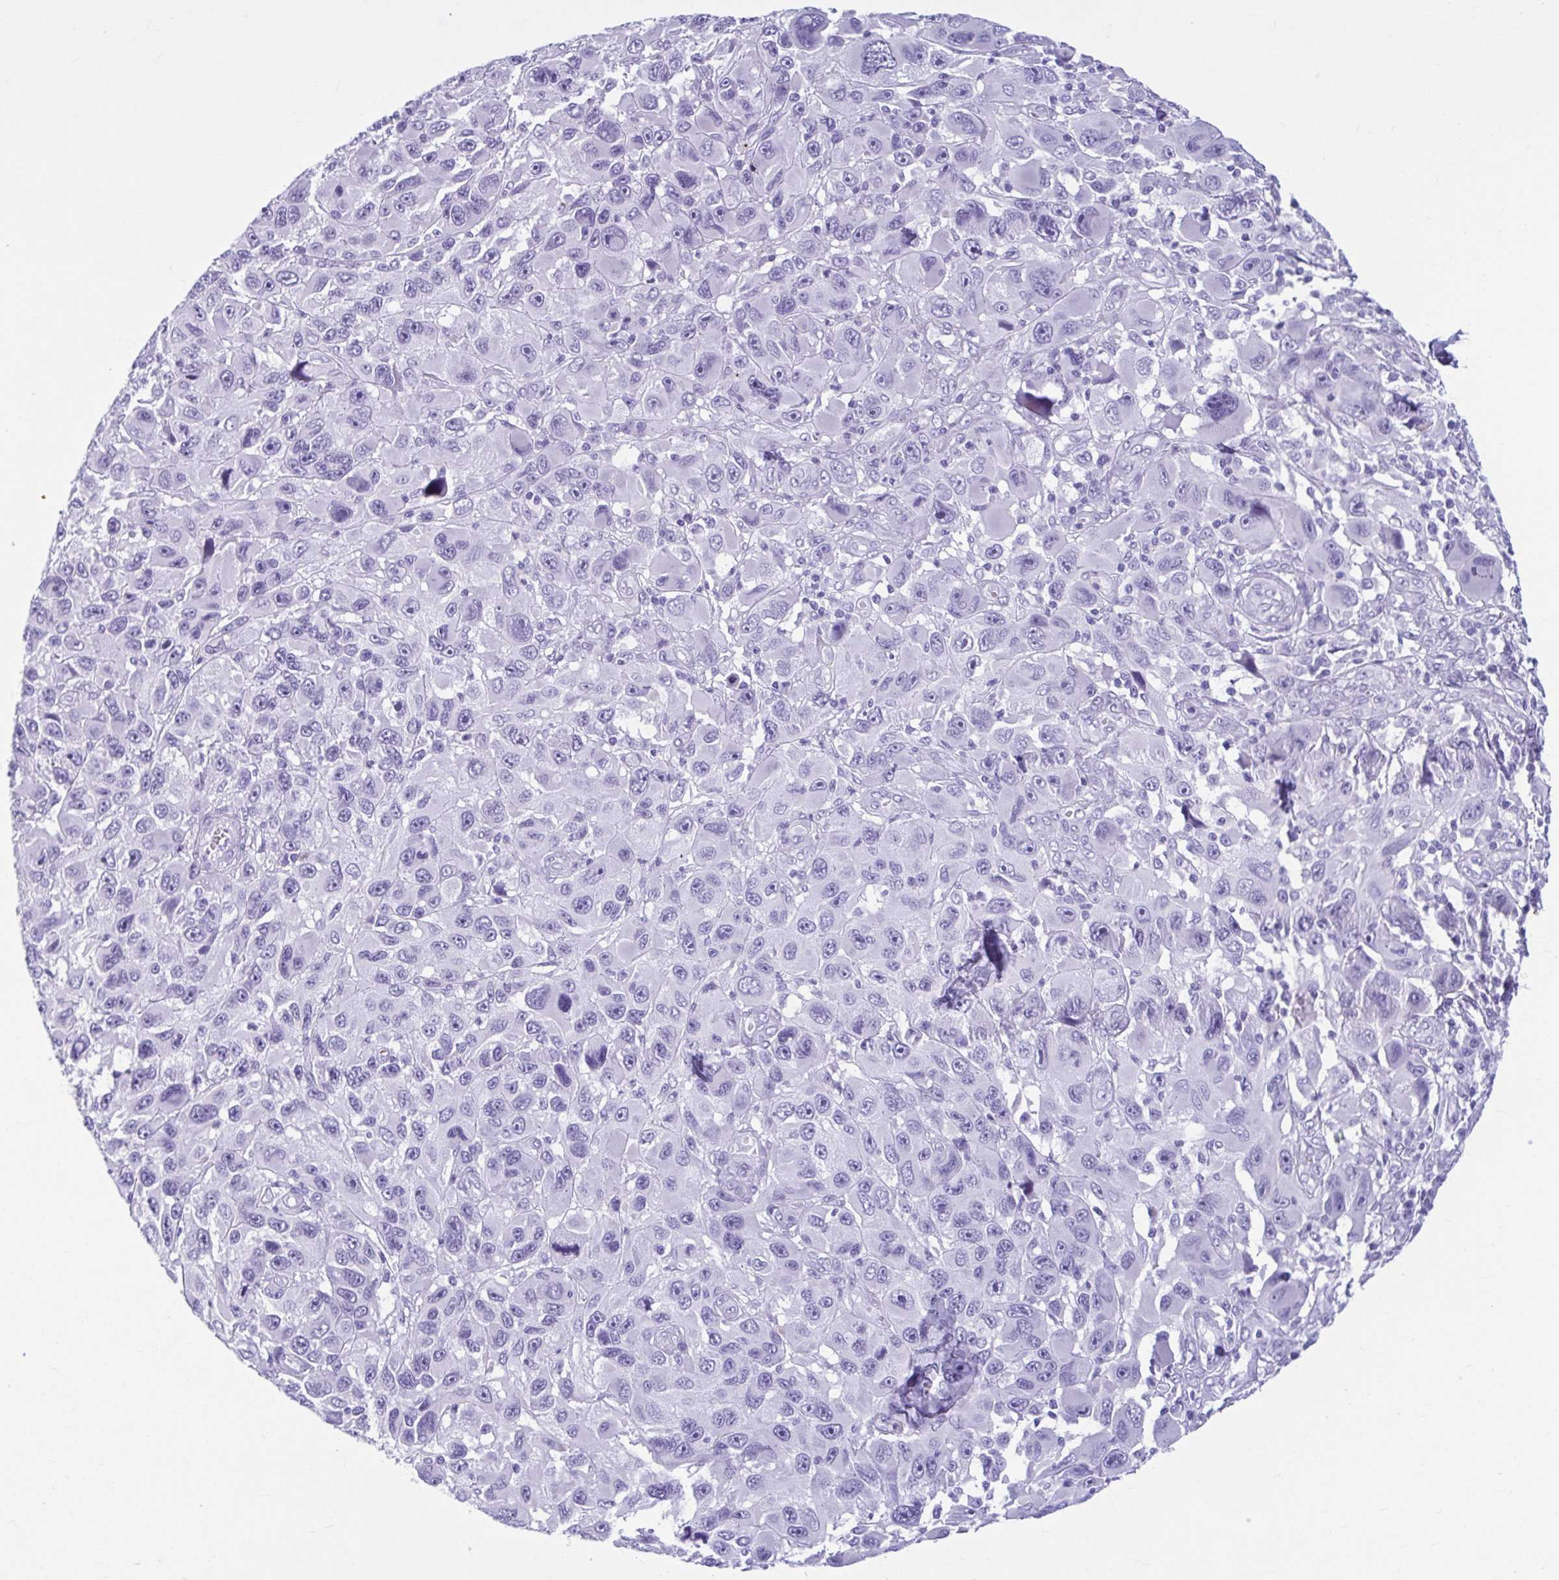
{"staining": {"intensity": "negative", "quantity": "none", "location": "none"}, "tissue": "melanoma", "cell_type": "Tumor cells", "image_type": "cancer", "snomed": [{"axis": "morphology", "description": "Malignant melanoma, NOS"}, {"axis": "topography", "description": "Skin"}], "caption": "High power microscopy photomicrograph of an immunohistochemistry (IHC) micrograph of melanoma, revealing no significant expression in tumor cells.", "gene": "TCEAL3", "patient": {"sex": "male", "age": 53}}